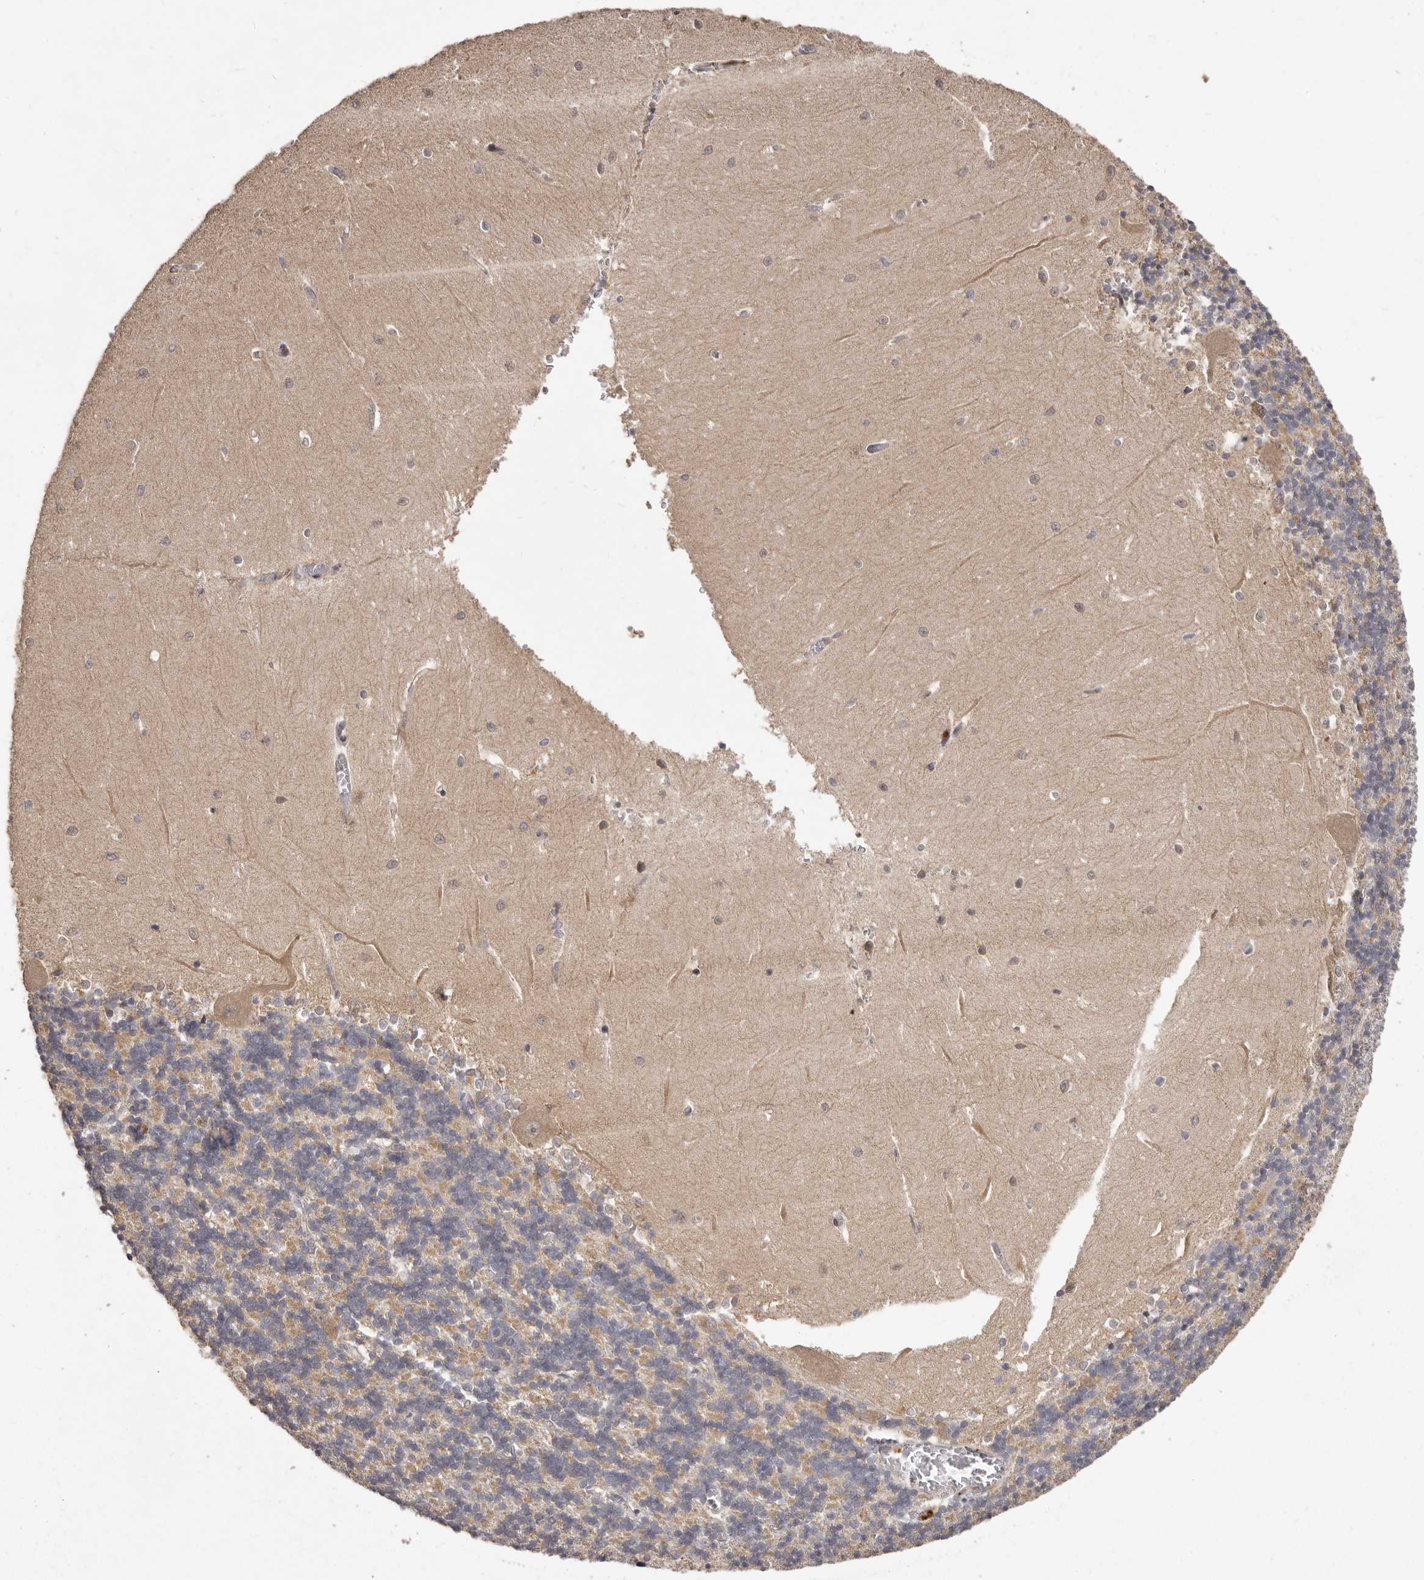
{"staining": {"intensity": "weak", "quantity": "25%-75%", "location": "cytoplasmic/membranous"}, "tissue": "cerebellum", "cell_type": "Cells in granular layer", "image_type": "normal", "snomed": [{"axis": "morphology", "description": "Normal tissue, NOS"}, {"axis": "topography", "description": "Cerebellum"}], "caption": "Immunohistochemistry histopathology image of benign human cerebellum stained for a protein (brown), which demonstrates low levels of weak cytoplasmic/membranous expression in about 25%-75% of cells in granular layer.", "gene": "RNF187", "patient": {"sex": "male", "age": 37}}